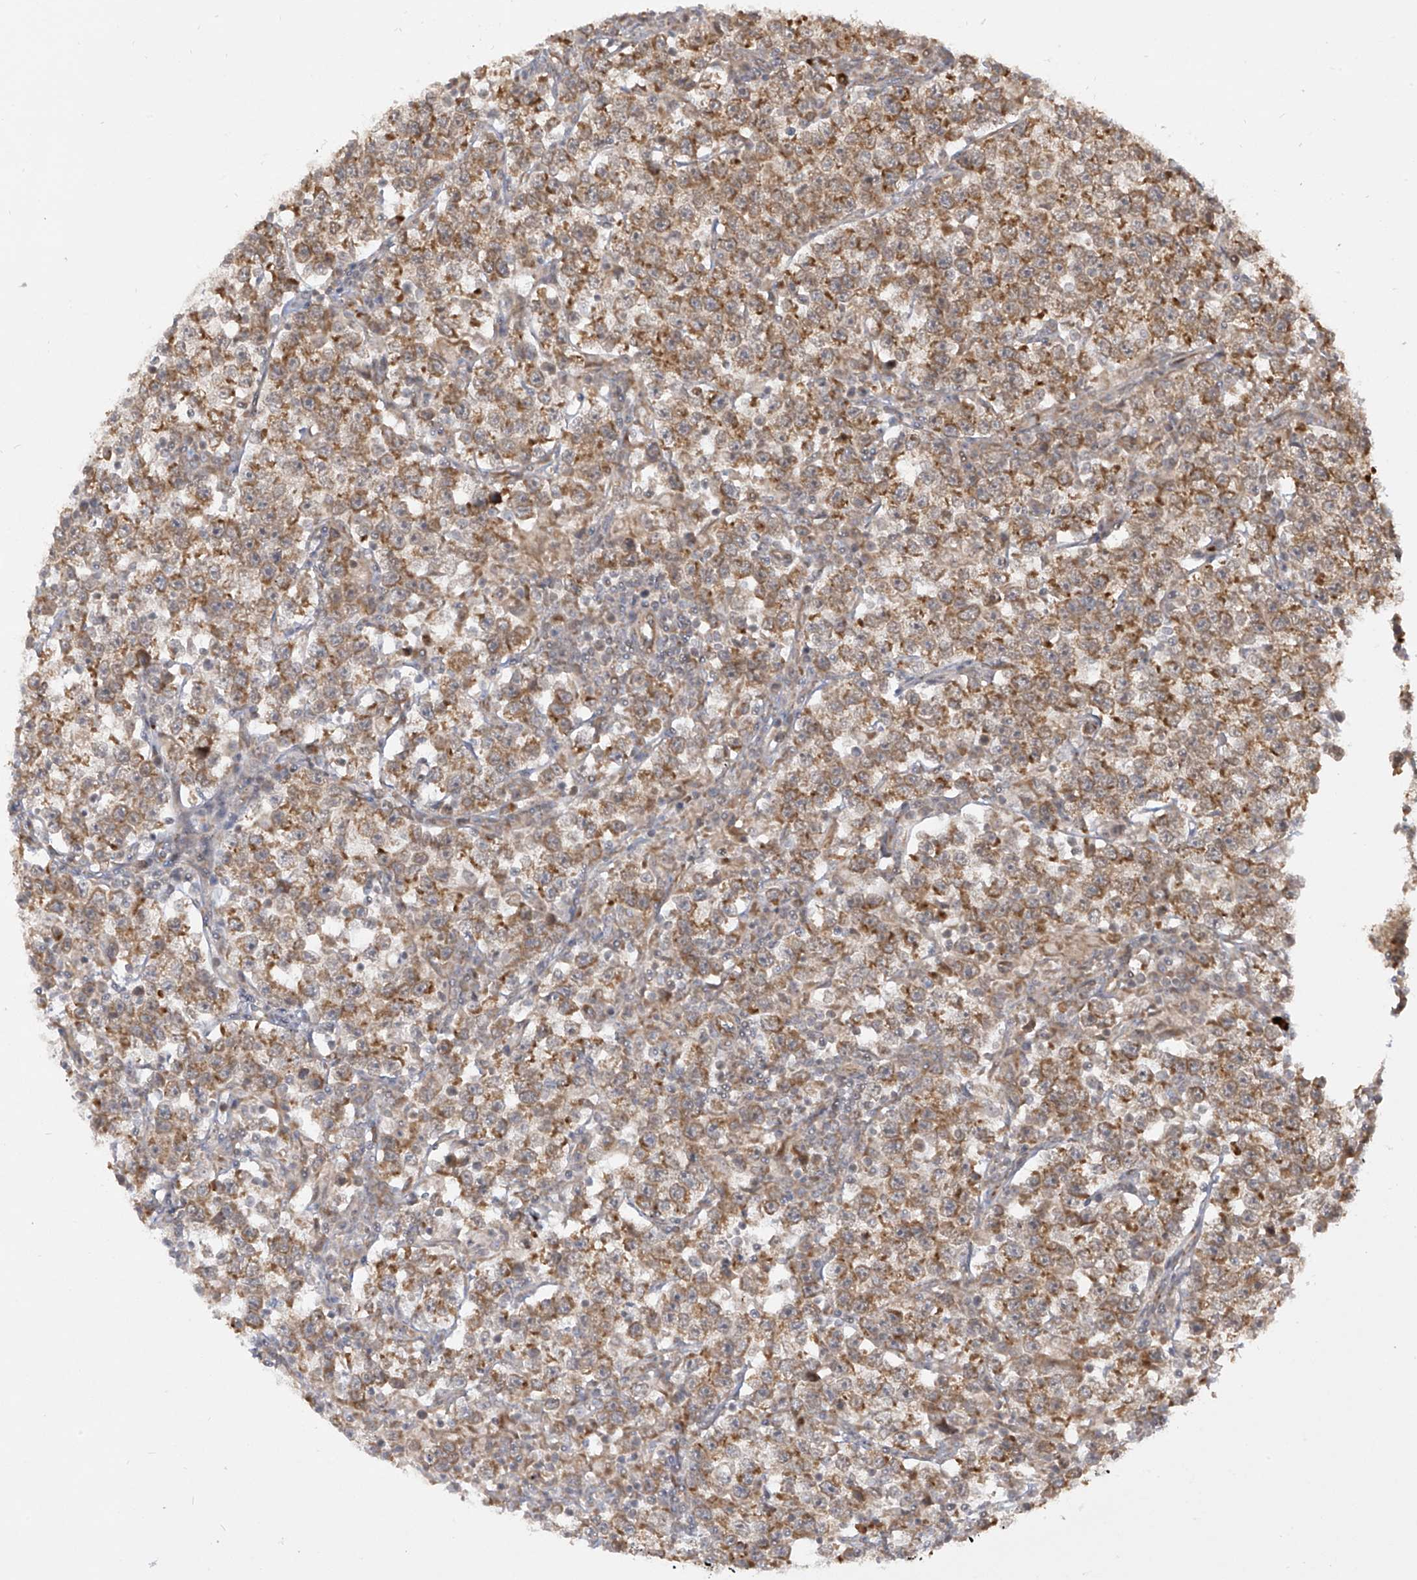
{"staining": {"intensity": "moderate", "quantity": ">75%", "location": "cytoplasmic/membranous"}, "tissue": "testis cancer", "cell_type": "Tumor cells", "image_type": "cancer", "snomed": [{"axis": "morphology", "description": "Normal tissue, NOS"}, {"axis": "morphology", "description": "Seminoma, NOS"}, {"axis": "topography", "description": "Testis"}], "caption": "A micrograph showing moderate cytoplasmic/membranous expression in about >75% of tumor cells in testis cancer (seminoma), as visualized by brown immunohistochemical staining.", "gene": "TRIM67", "patient": {"sex": "male", "age": 43}}